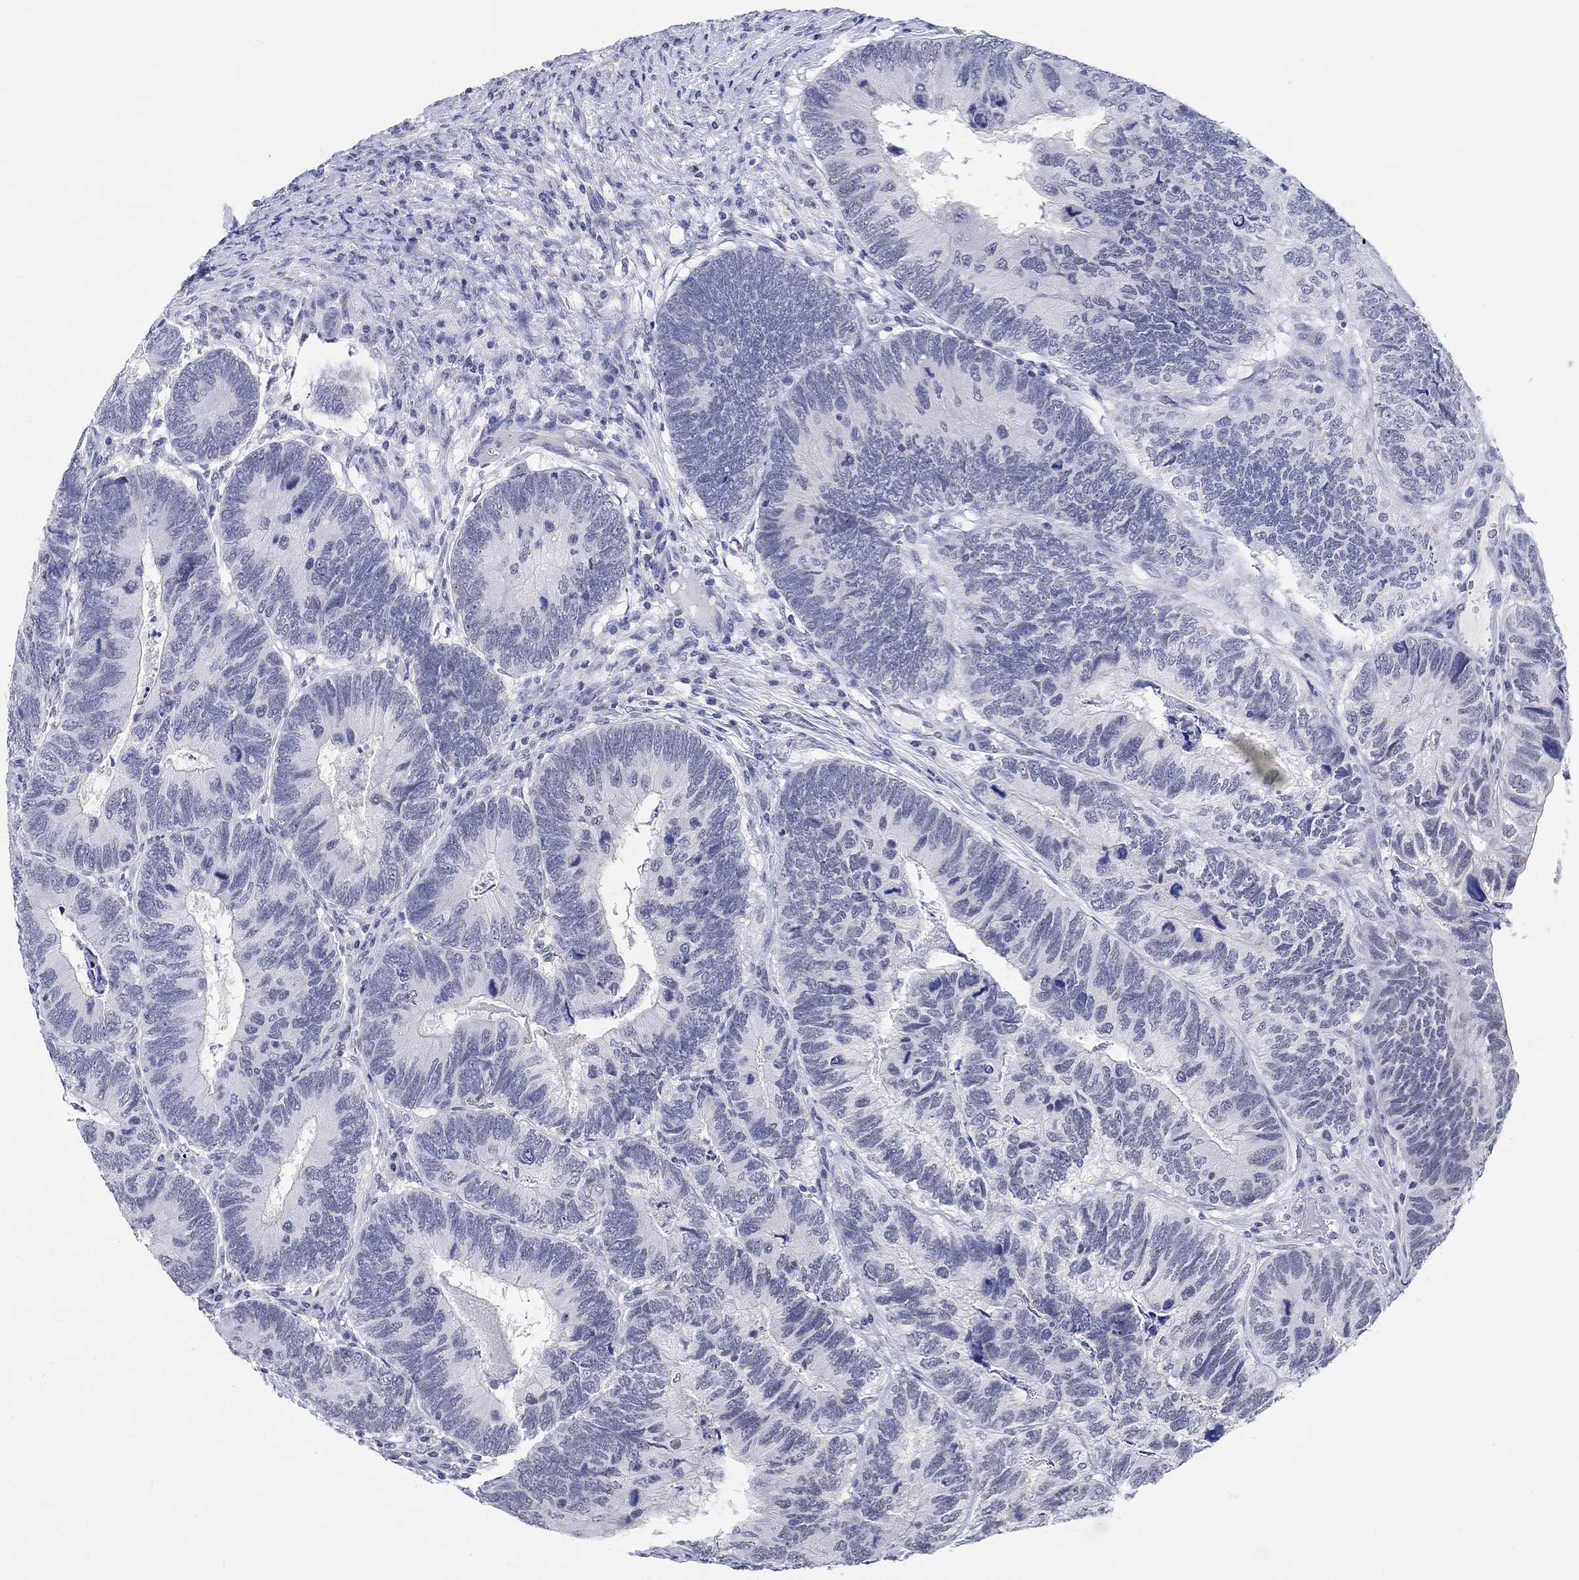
{"staining": {"intensity": "negative", "quantity": "none", "location": "none"}, "tissue": "colorectal cancer", "cell_type": "Tumor cells", "image_type": "cancer", "snomed": [{"axis": "morphology", "description": "Adenocarcinoma, NOS"}, {"axis": "topography", "description": "Colon"}], "caption": "High power microscopy histopathology image of an immunohistochemistry (IHC) photomicrograph of colorectal cancer, revealing no significant expression in tumor cells.", "gene": "ANKS1B", "patient": {"sex": "female", "age": 67}}